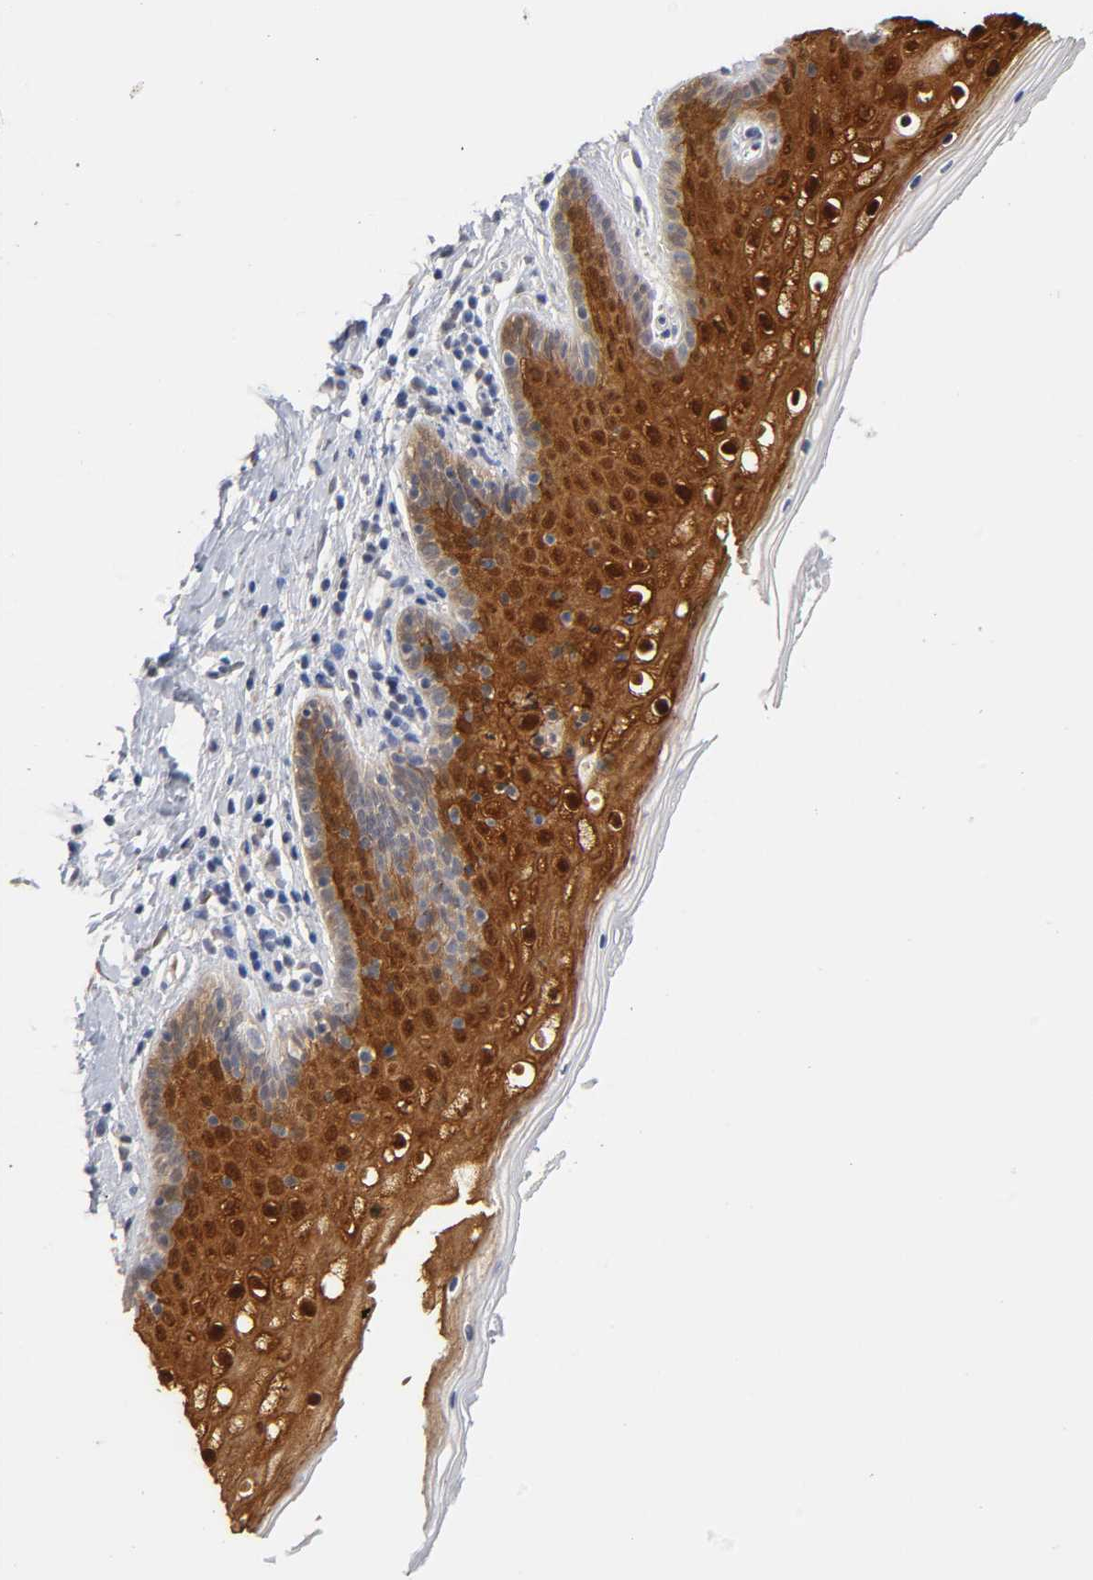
{"staining": {"intensity": "strong", "quantity": ">75%", "location": "cytoplasmic/membranous,nuclear"}, "tissue": "vagina", "cell_type": "Squamous epithelial cells", "image_type": "normal", "snomed": [{"axis": "morphology", "description": "Normal tissue, NOS"}, {"axis": "topography", "description": "Vagina"}], "caption": "IHC of normal vagina exhibits high levels of strong cytoplasmic/membranous,nuclear expression in about >75% of squamous epithelial cells. (DAB (3,3'-diaminobenzidine) = brown stain, brightfield microscopy at high magnification).", "gene": "CRABP2", "patient": {"sex": "female", "age": 46}}